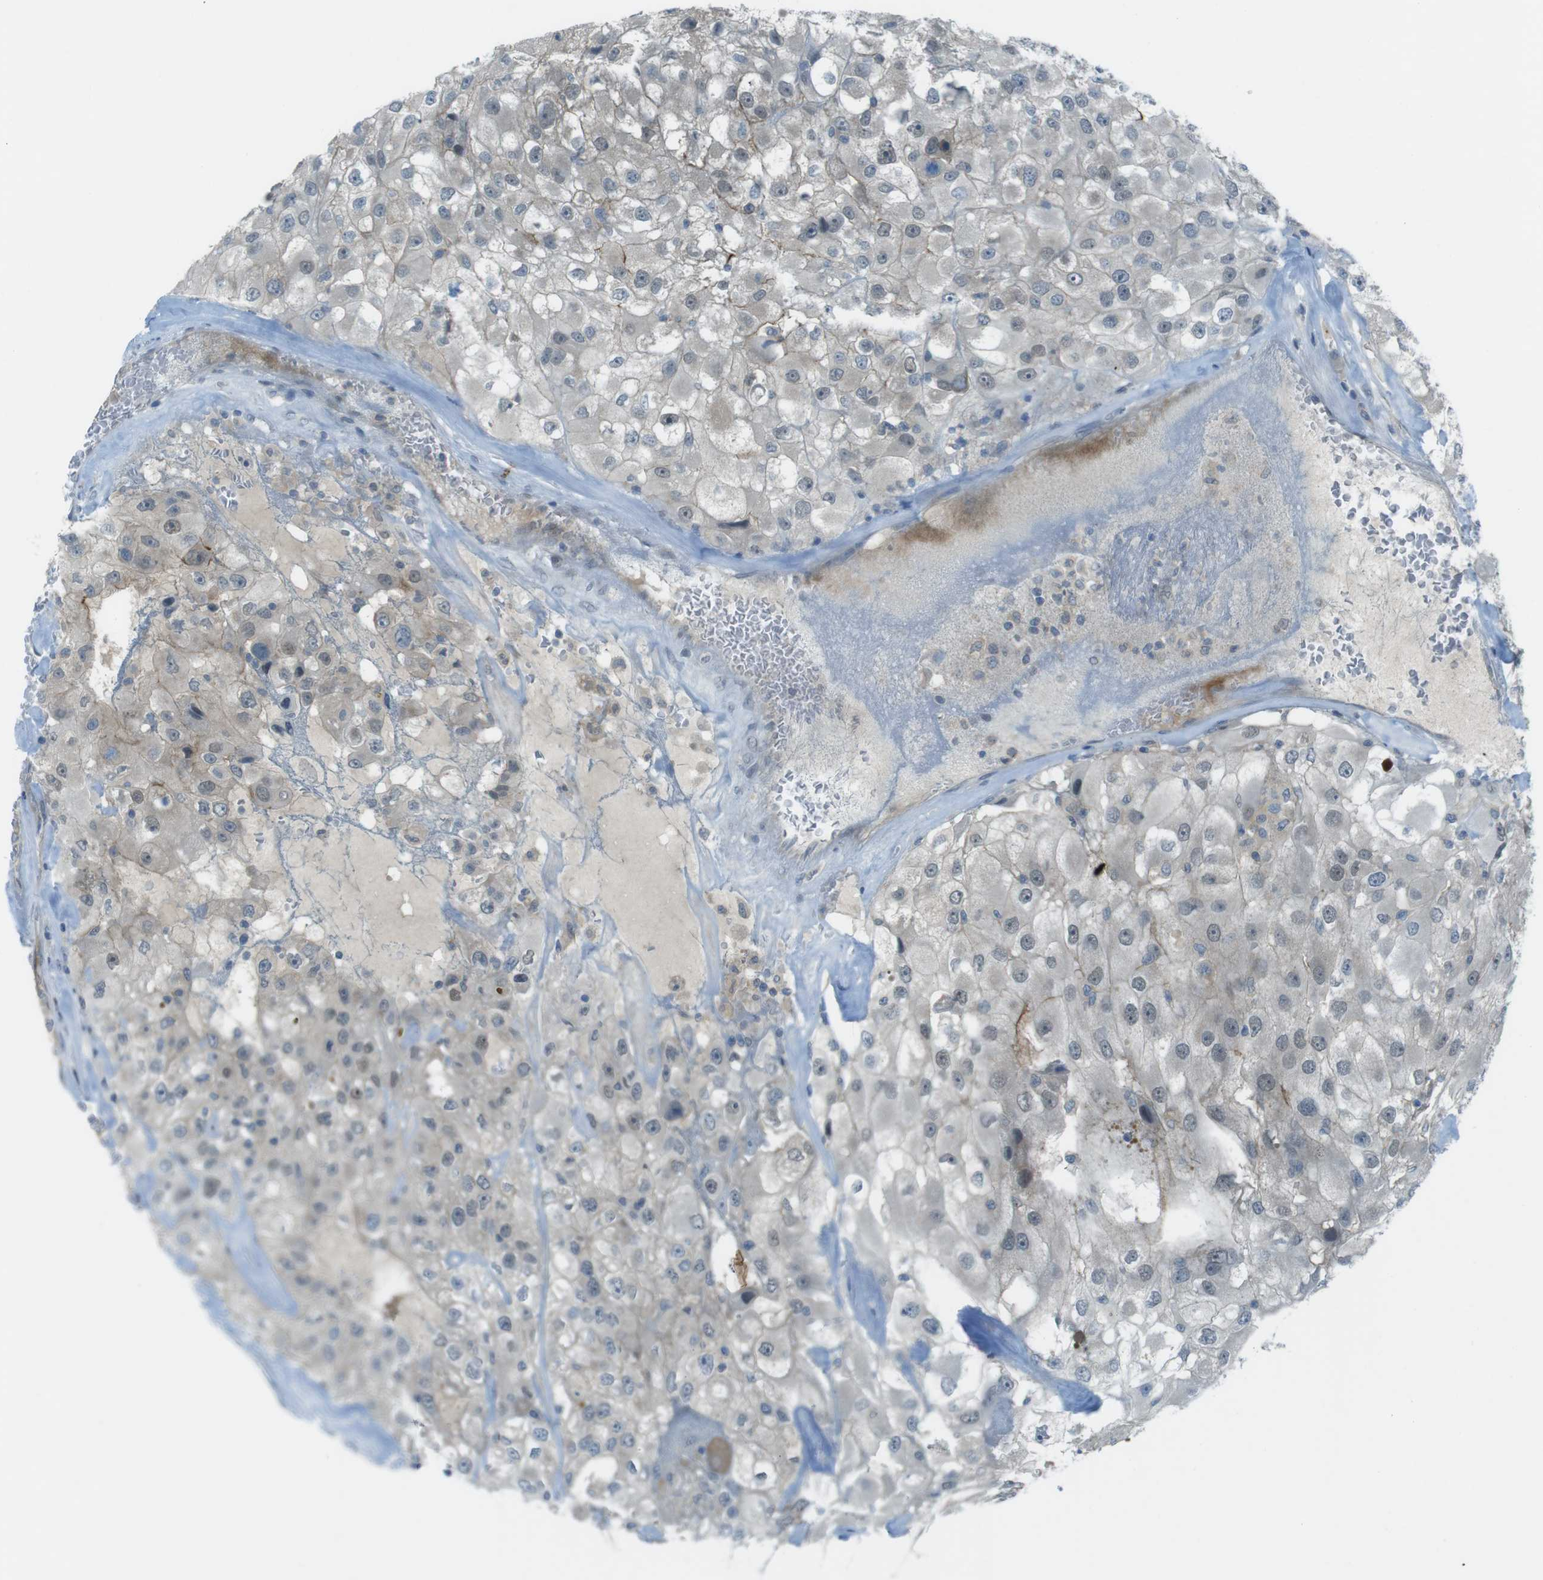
{"staining": {"intensity": "negative", "quantity": "none", "location": "none"}, "tissue": "renal cancer", "cell_type": "Tumor cells", "image_type": "cancer", "snomed": [{"axis": "morphology", "description": "Adenocarcinoma, NOS"}, {"axis": "topography", "description": "Kidney"}], "caption": "This is an immunohistochemistry photomicrograph of human renal cancer (adenocarcinoma). There is no positivity in tumor cells.", "gene": "ZDHHC20", "patient": {"sex": "female", "age": 52}}